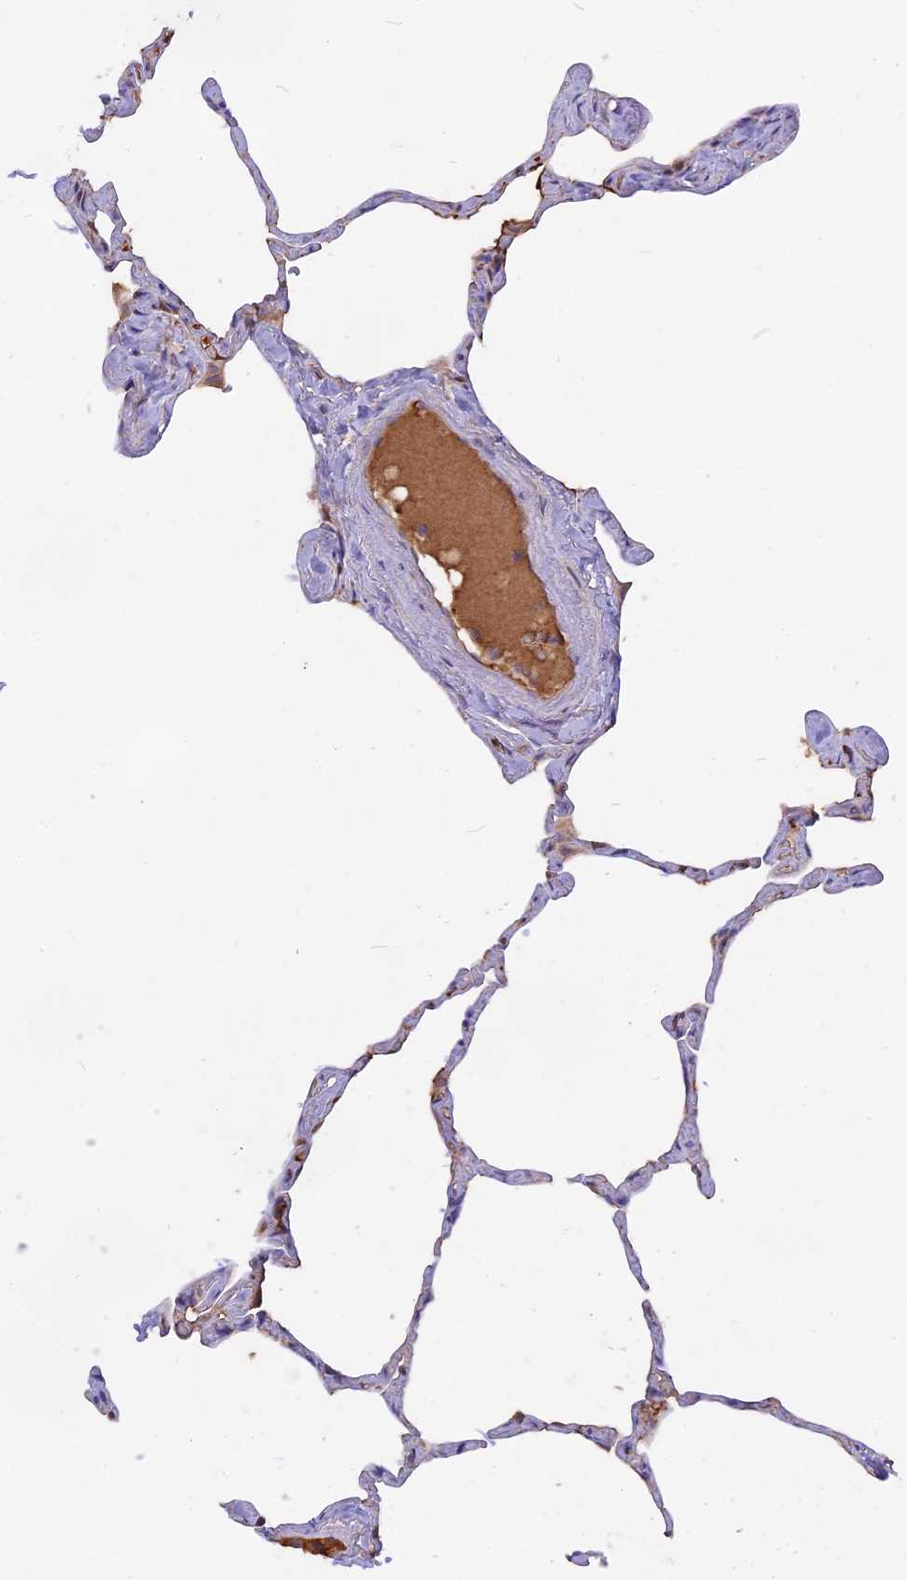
{"staining": {"intensity": "negative", "quantity": "none", "location": "none"}, "tissue": "lung", "cell_type": "Alveolar cells", "image_type": "normal", "snomed": [{"axis": "morphology", "description": "Normal tissue, NOS"}, {"axis": "topography", "description": "Lung"}], "caption": "Immunohistochemical staining of benign human lung exhibits no significant expression in alveolar cells.", "gene": "NUDT8", "patient": {"sex": "male", "age": 65}}